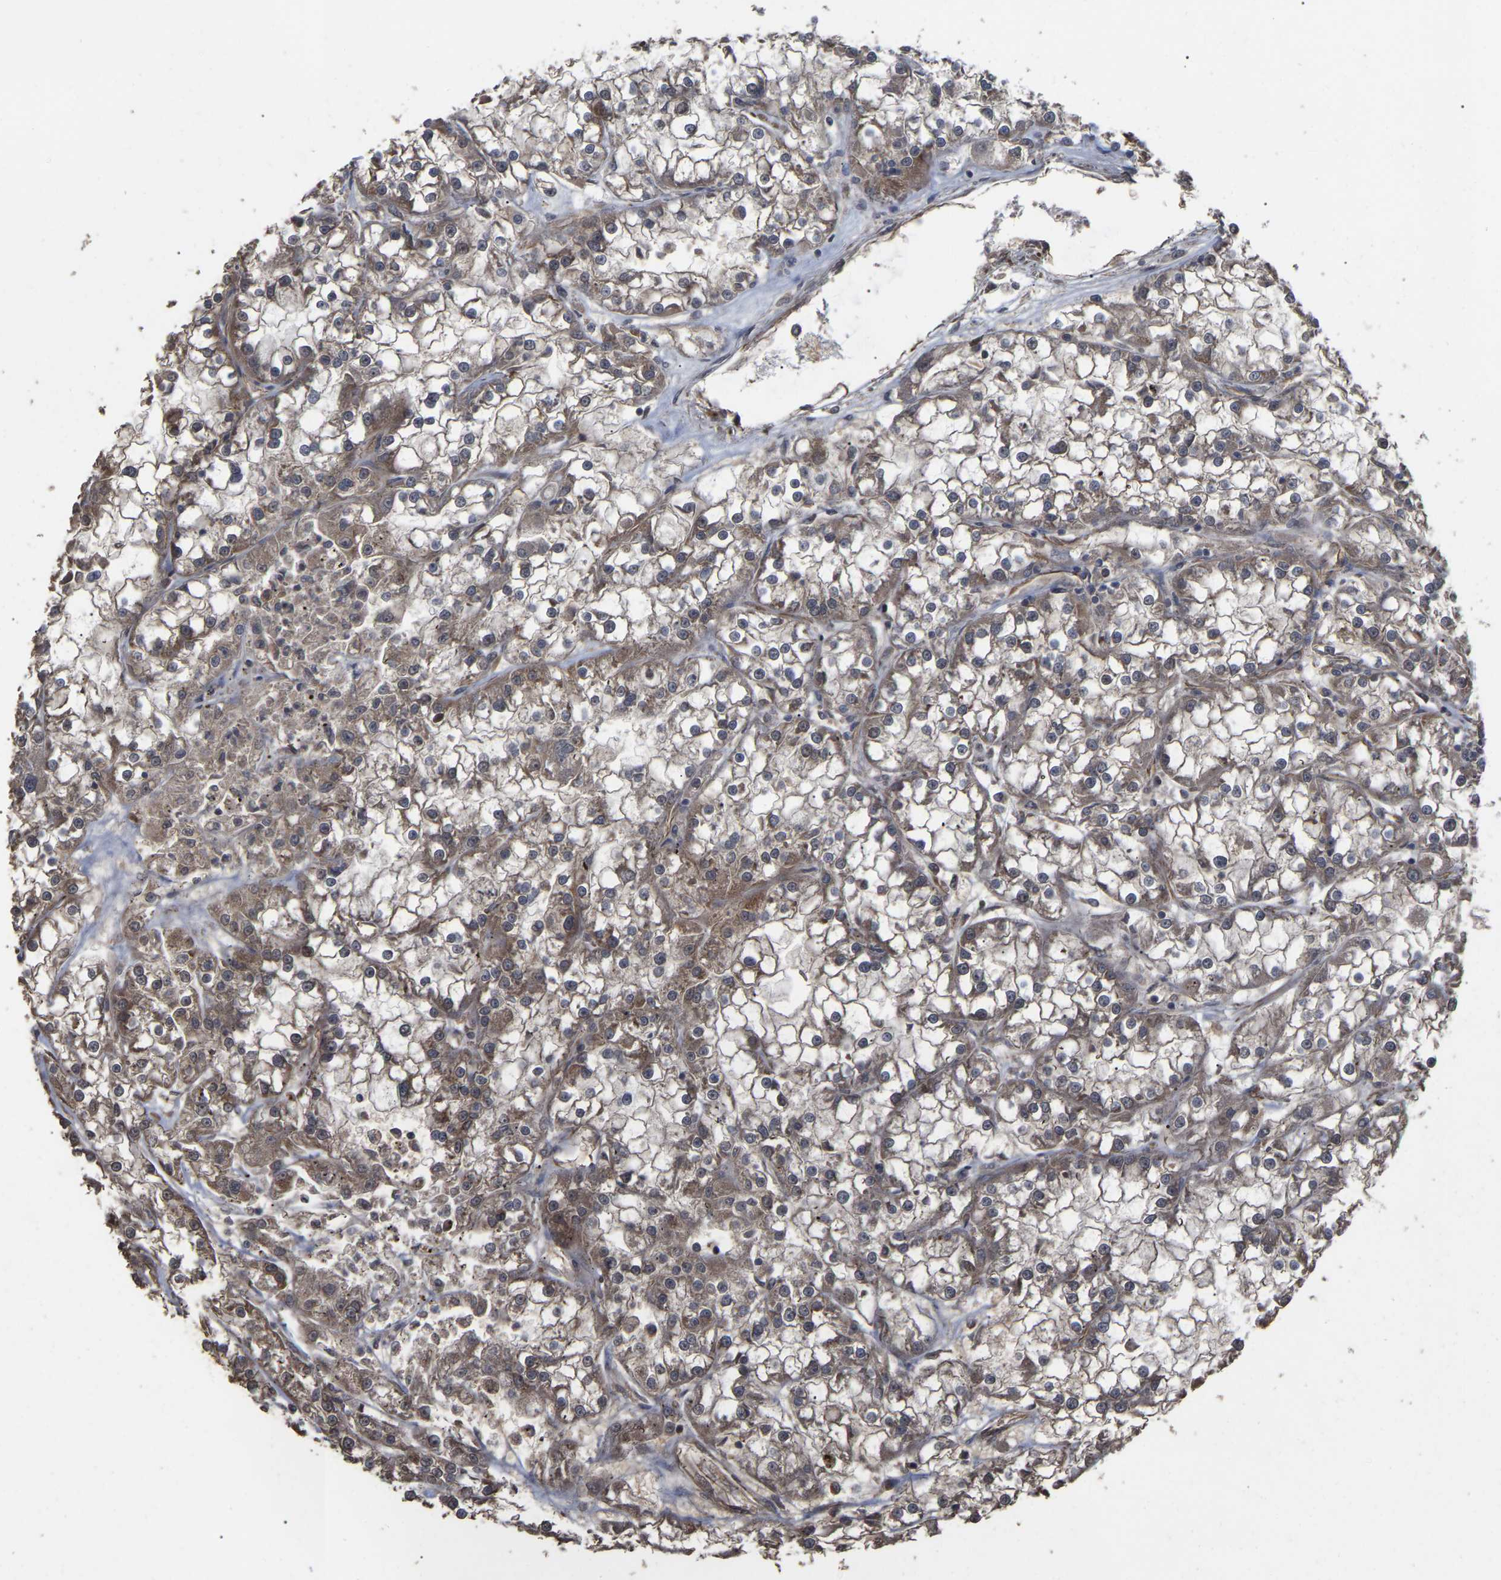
{"staining": {"intensity": "moderate", "quantity": ">75%", "location": "cytoplasmic/membranous"}, "tissue": "renal cancer", "cell_type": "Tumor cells", "image_type": "cancer", "snomed": [{"axis": "morphology", "description": "Adenocarcinoma, NOS"}, {"axis": "topography", "description": "Kidney"}], "caption": "Renal cancer was stained to show a protein in brown. There is medium levels of moderate cytoplasmic/membranous expression in about >75% of tumor cells.", "gene": "FAM161B", "patient": {"sex": "female", "age": 52}}